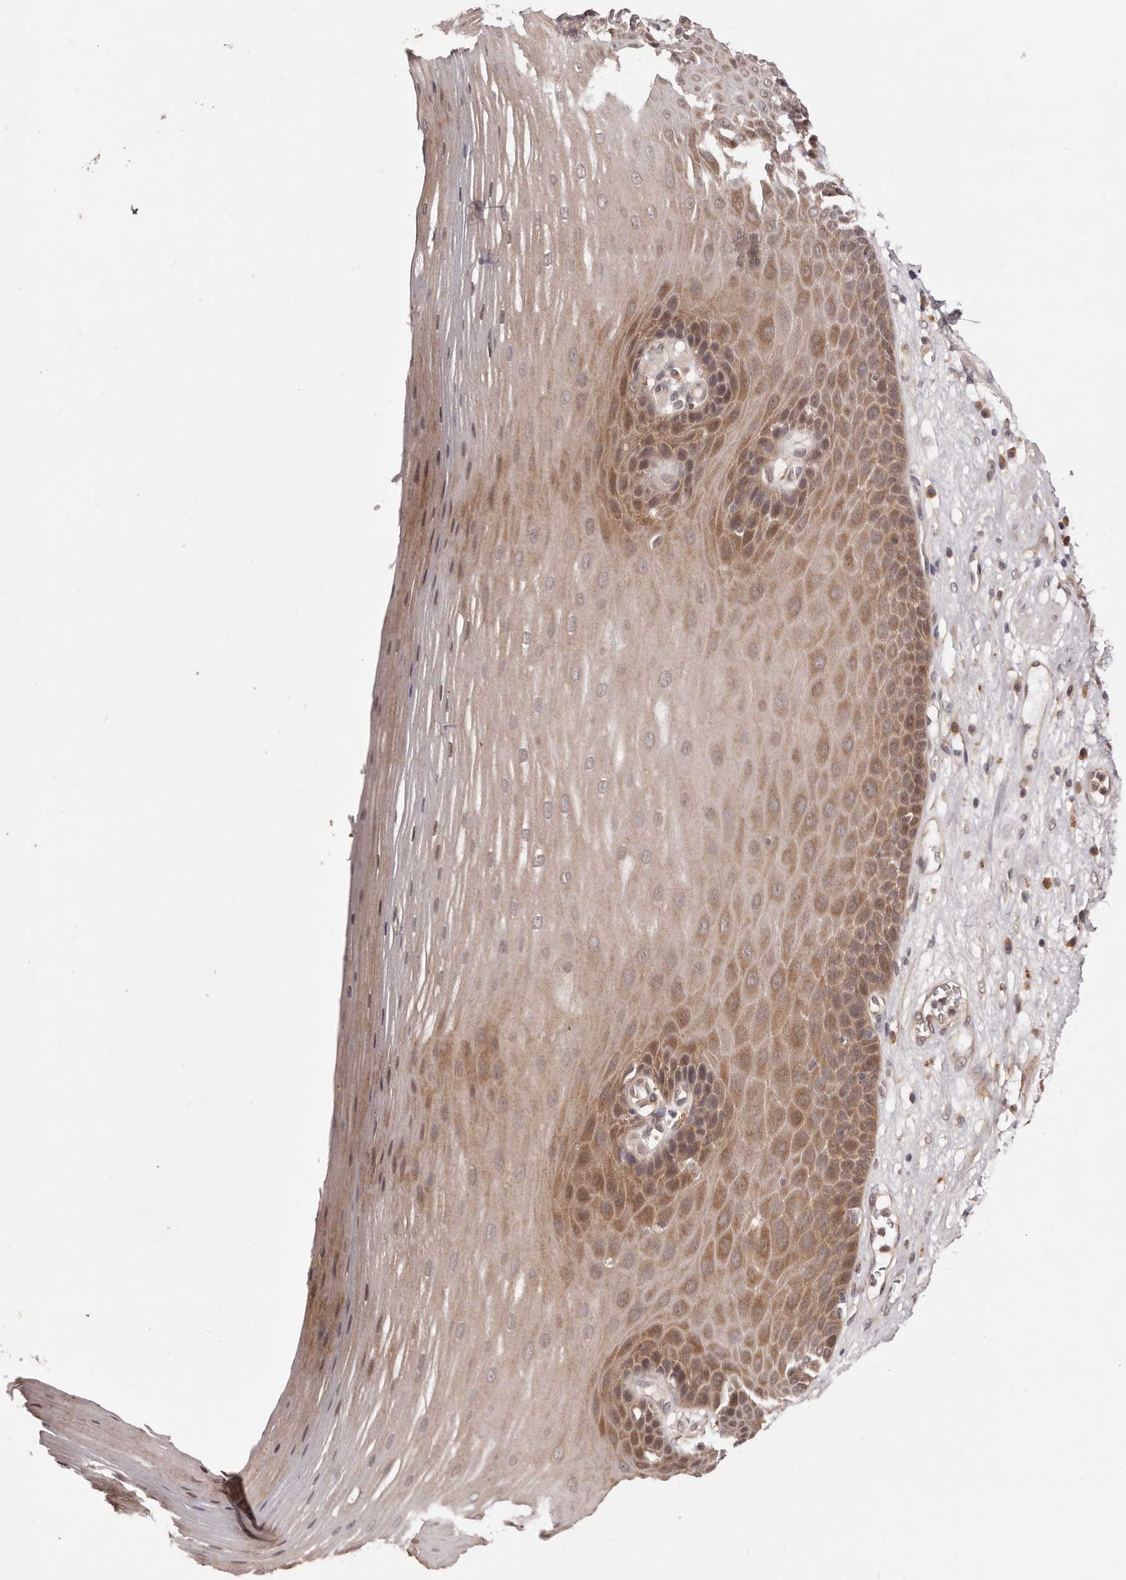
{"staining": {"intensity": "moderate", "quantity": ">75%", "location": "cytoplasmic/membranous"}, "tissue": "esophagus", "cell_type": "Squamous epithelial cells", "image_type": "normal", "snomed": [{"axis": "morphology", "description": "Normal tissue, NOS"}, {"axis": "topography", "description": "Esophagus"}], "caption": "Esophagus stained for a protein reveals moderate cytoplasmic/membranous positivity in squamous epithelial cells. The staining is performed using DAB brown chromogen to label protein expression. The nuclei are counter-stained blue using hematoxylin.", "gene": "MDP1", "patient": {"sex": "male", "age": 62}}